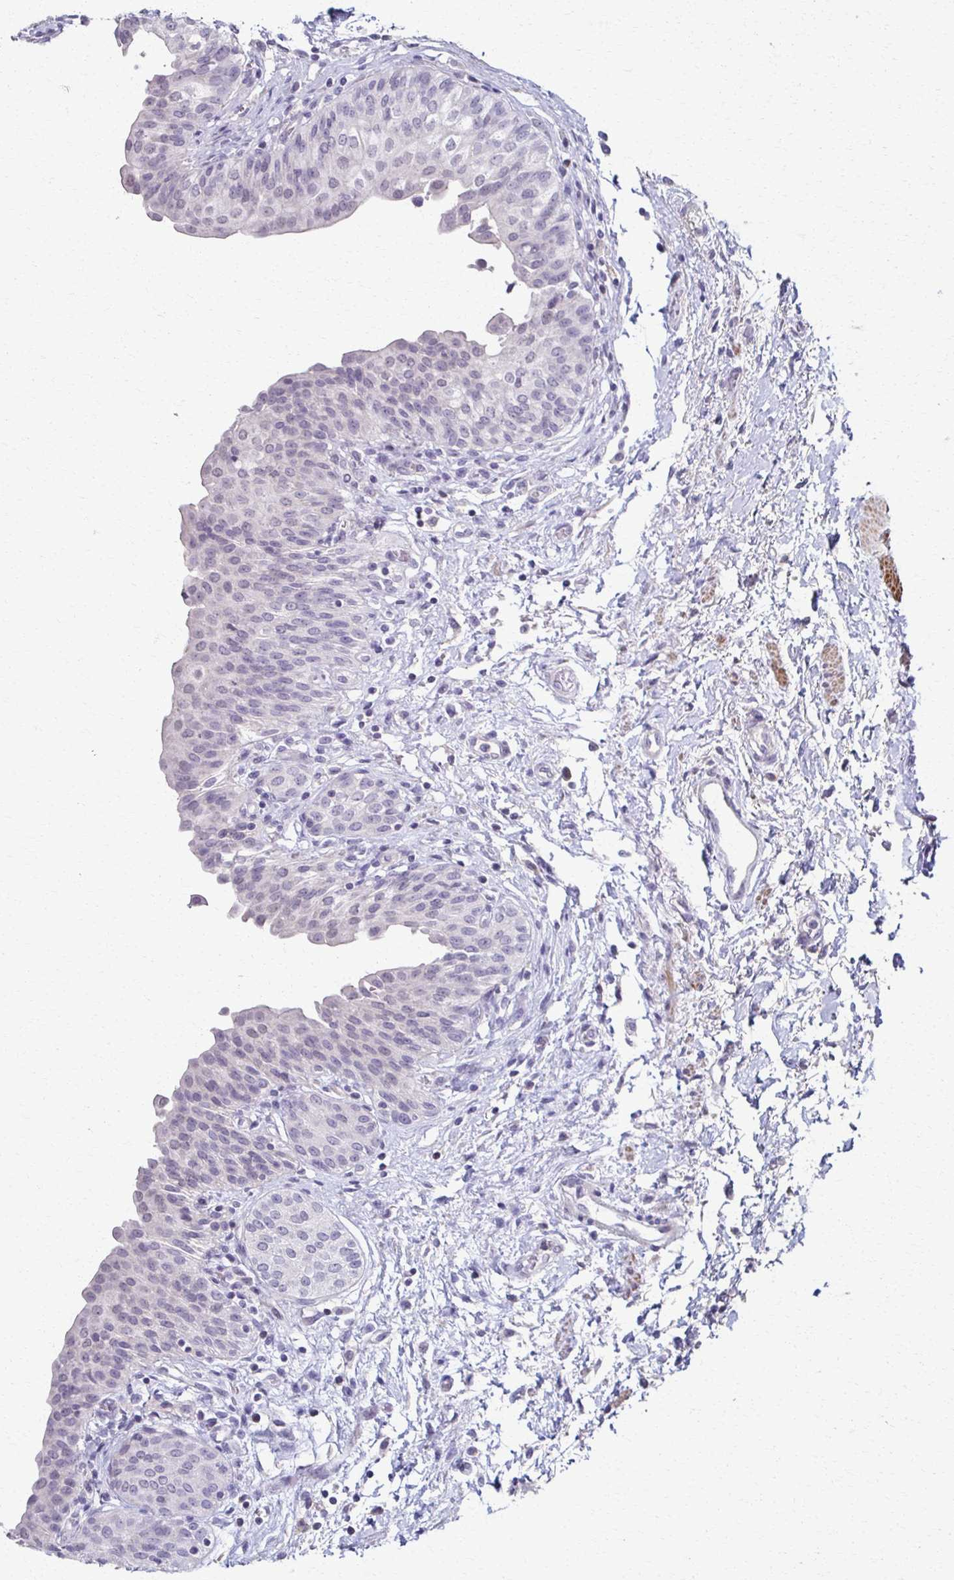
{"staining": {"intensity": "negative", "quantity": "none", "location": "none"}, "tissue": "urinary bladder", "cell_type": "Urothelial cells", "image_type": "normal", "snomed": [{"axis": "morphology", "description": "Normal tissue, NOS"}, {"axis": "topography", "description": "Urinary bladder"}], "caption": "The image demonstrates no staining of urothelial cells in normal urinary bladder.", "gene": "FOXO4", "patient": {"sex": "male", "age": 68}}